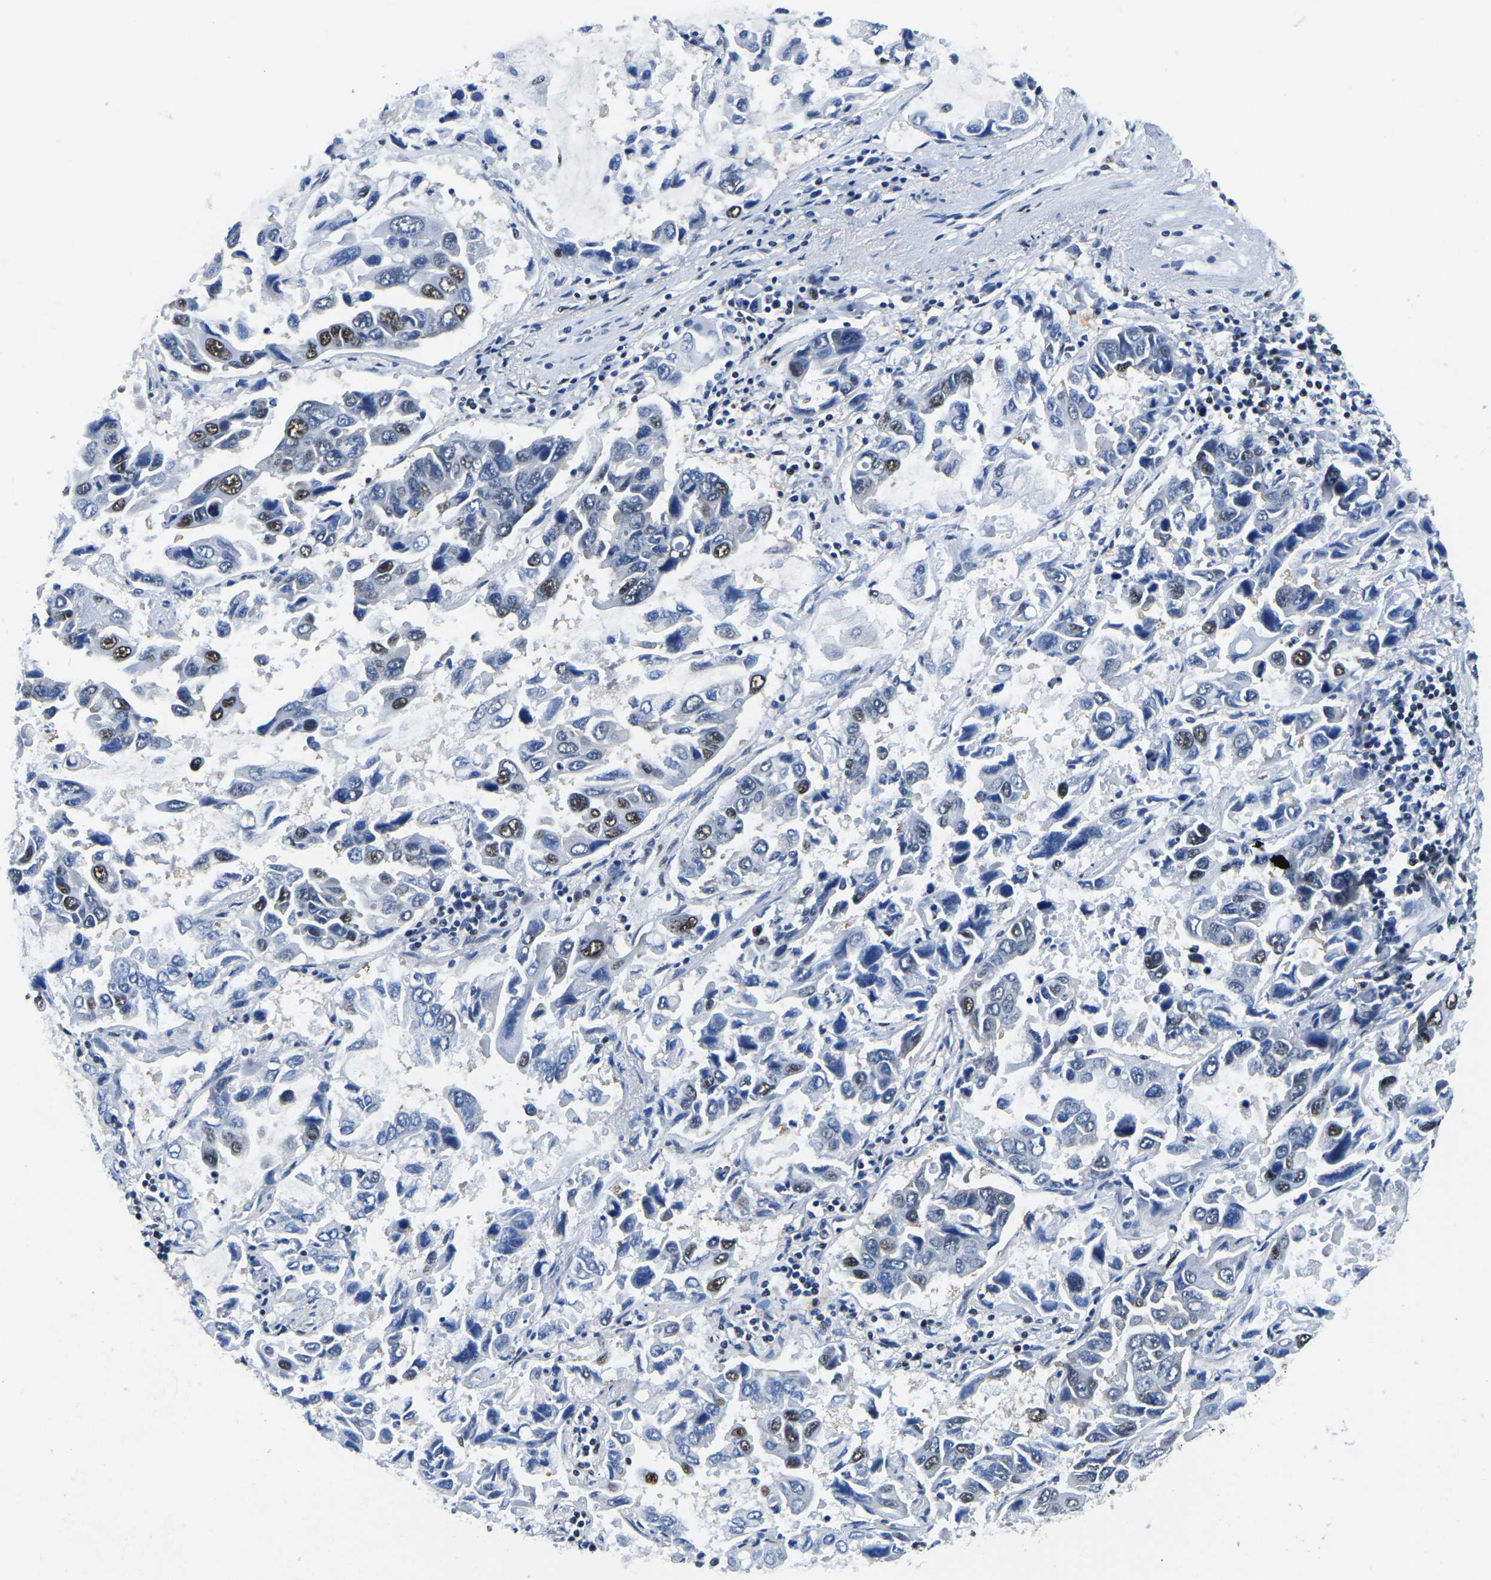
{"staining": {"intensity": "strong", "quantity": "<25%", "location": "nuclear"}, "tissue": "lung cancer", "cell_type": "Tumor cells", "image_type": "cancer", "snomed": [{"axis": "morphology", "description": "Adenocarcinoma, NOS"}, {"axis": "topography", "description": "Lung"}], "caption": "IHC staining of lung cancer (adenocarcinoma), which reveals medium levels of strong nuclear expression in about <25% of tumor cells indicating strong nuclear protein positivity. The staining was performed using DAB (3,3'-diaminobenzidine) (brown) for protein detection and nuclei were counterstained in hematoxylin (blue).", "gene": "UBA1", "patient": {"sex": "male", "age": 64}}